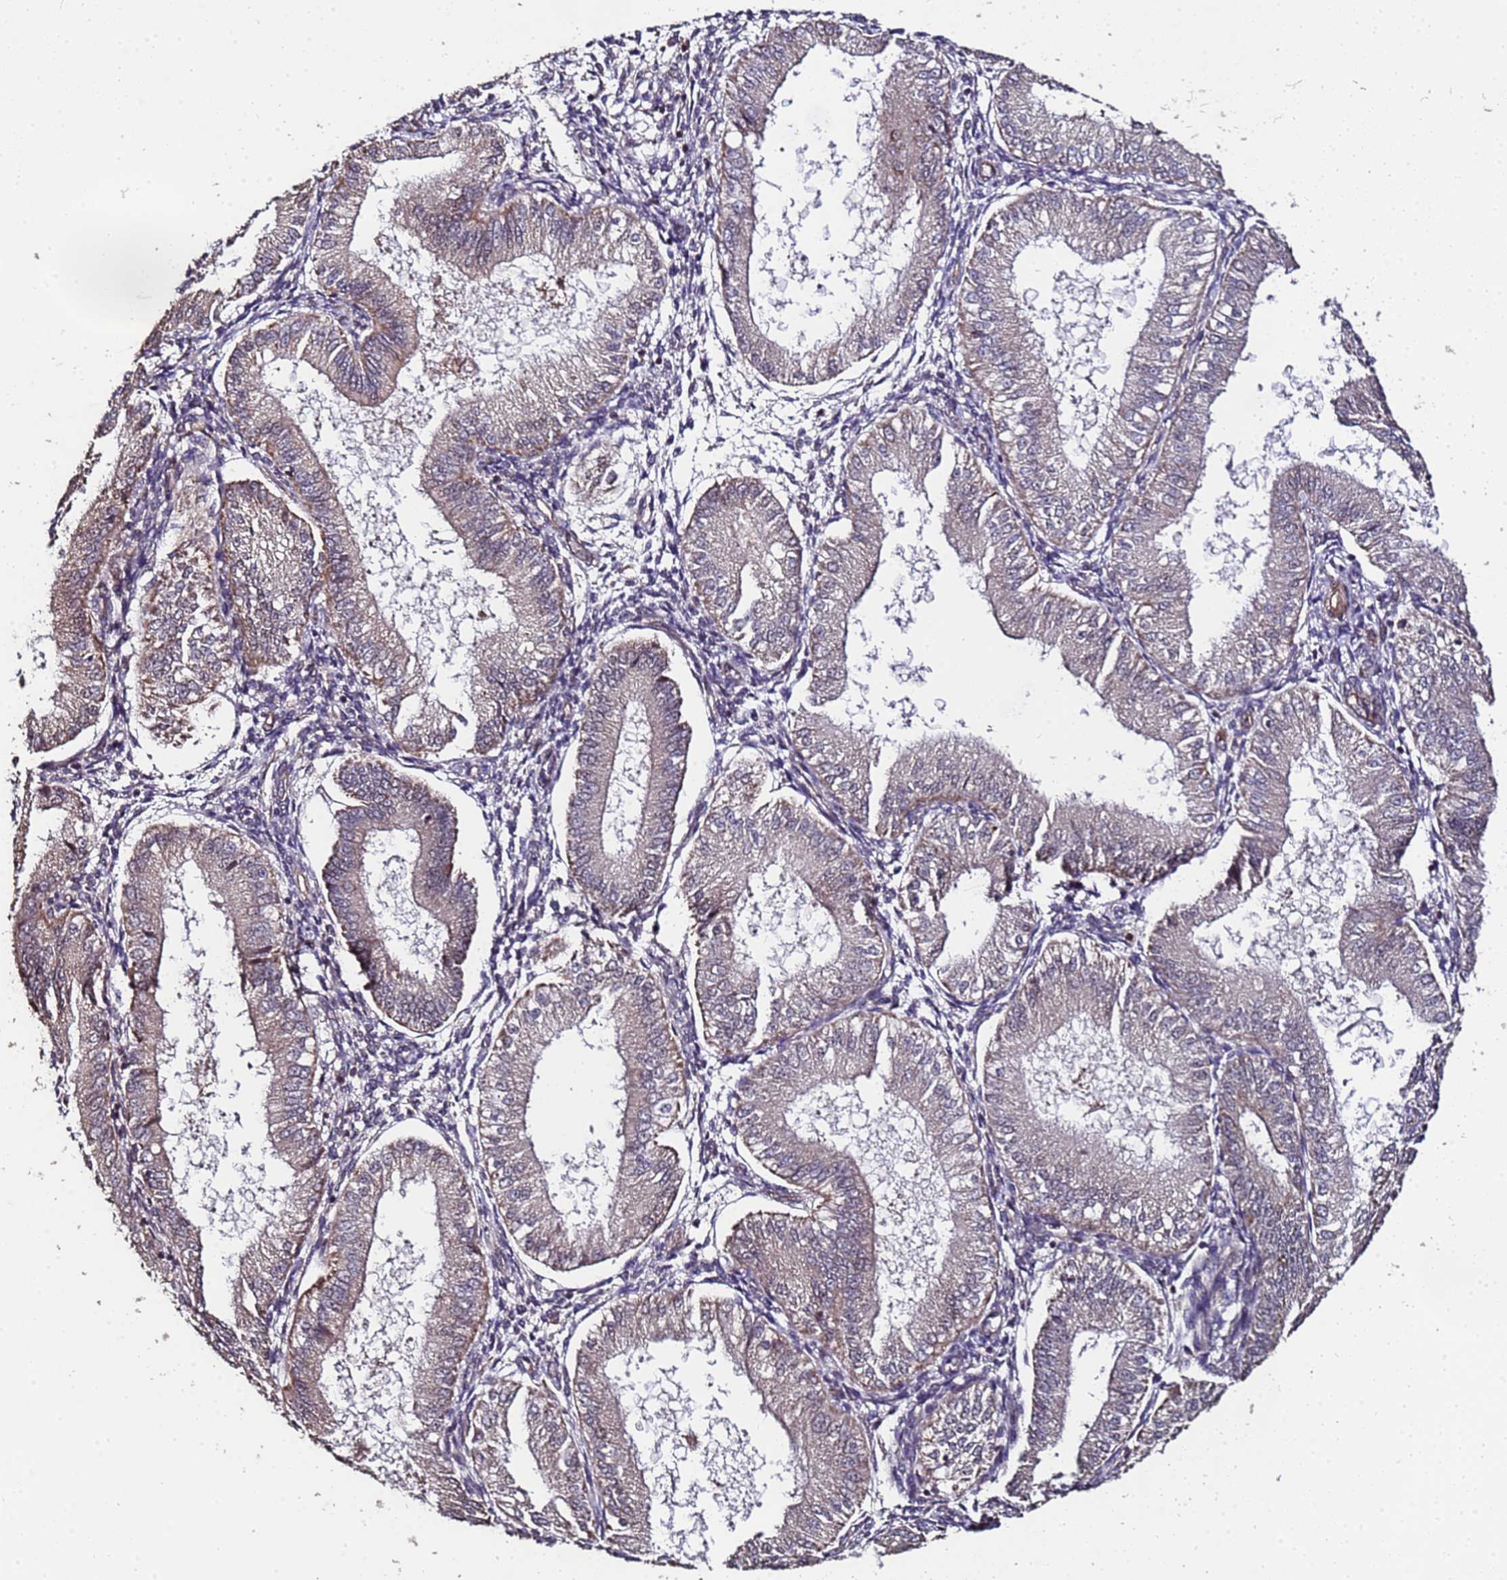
{"staining": {"intensity": "weak", "quantity": "<25%", "location": "cytoplasmic/membranous"}, "tissue": "endometrium", "cell_type": "Cells in endometrial stroma", "image_type": "normal", "snomed": [{"axis": "morphology", "description": "Normal tissue, NOS"}, {"axis": "topography", "description": "Endometrium"}], "caption": "Immunohistochemical staining of normal endometrium demonstrates no significant expression in cells in endometrial stroma.", "gene": "PRODH", "patient": {"sex": "female", "age": 39}}